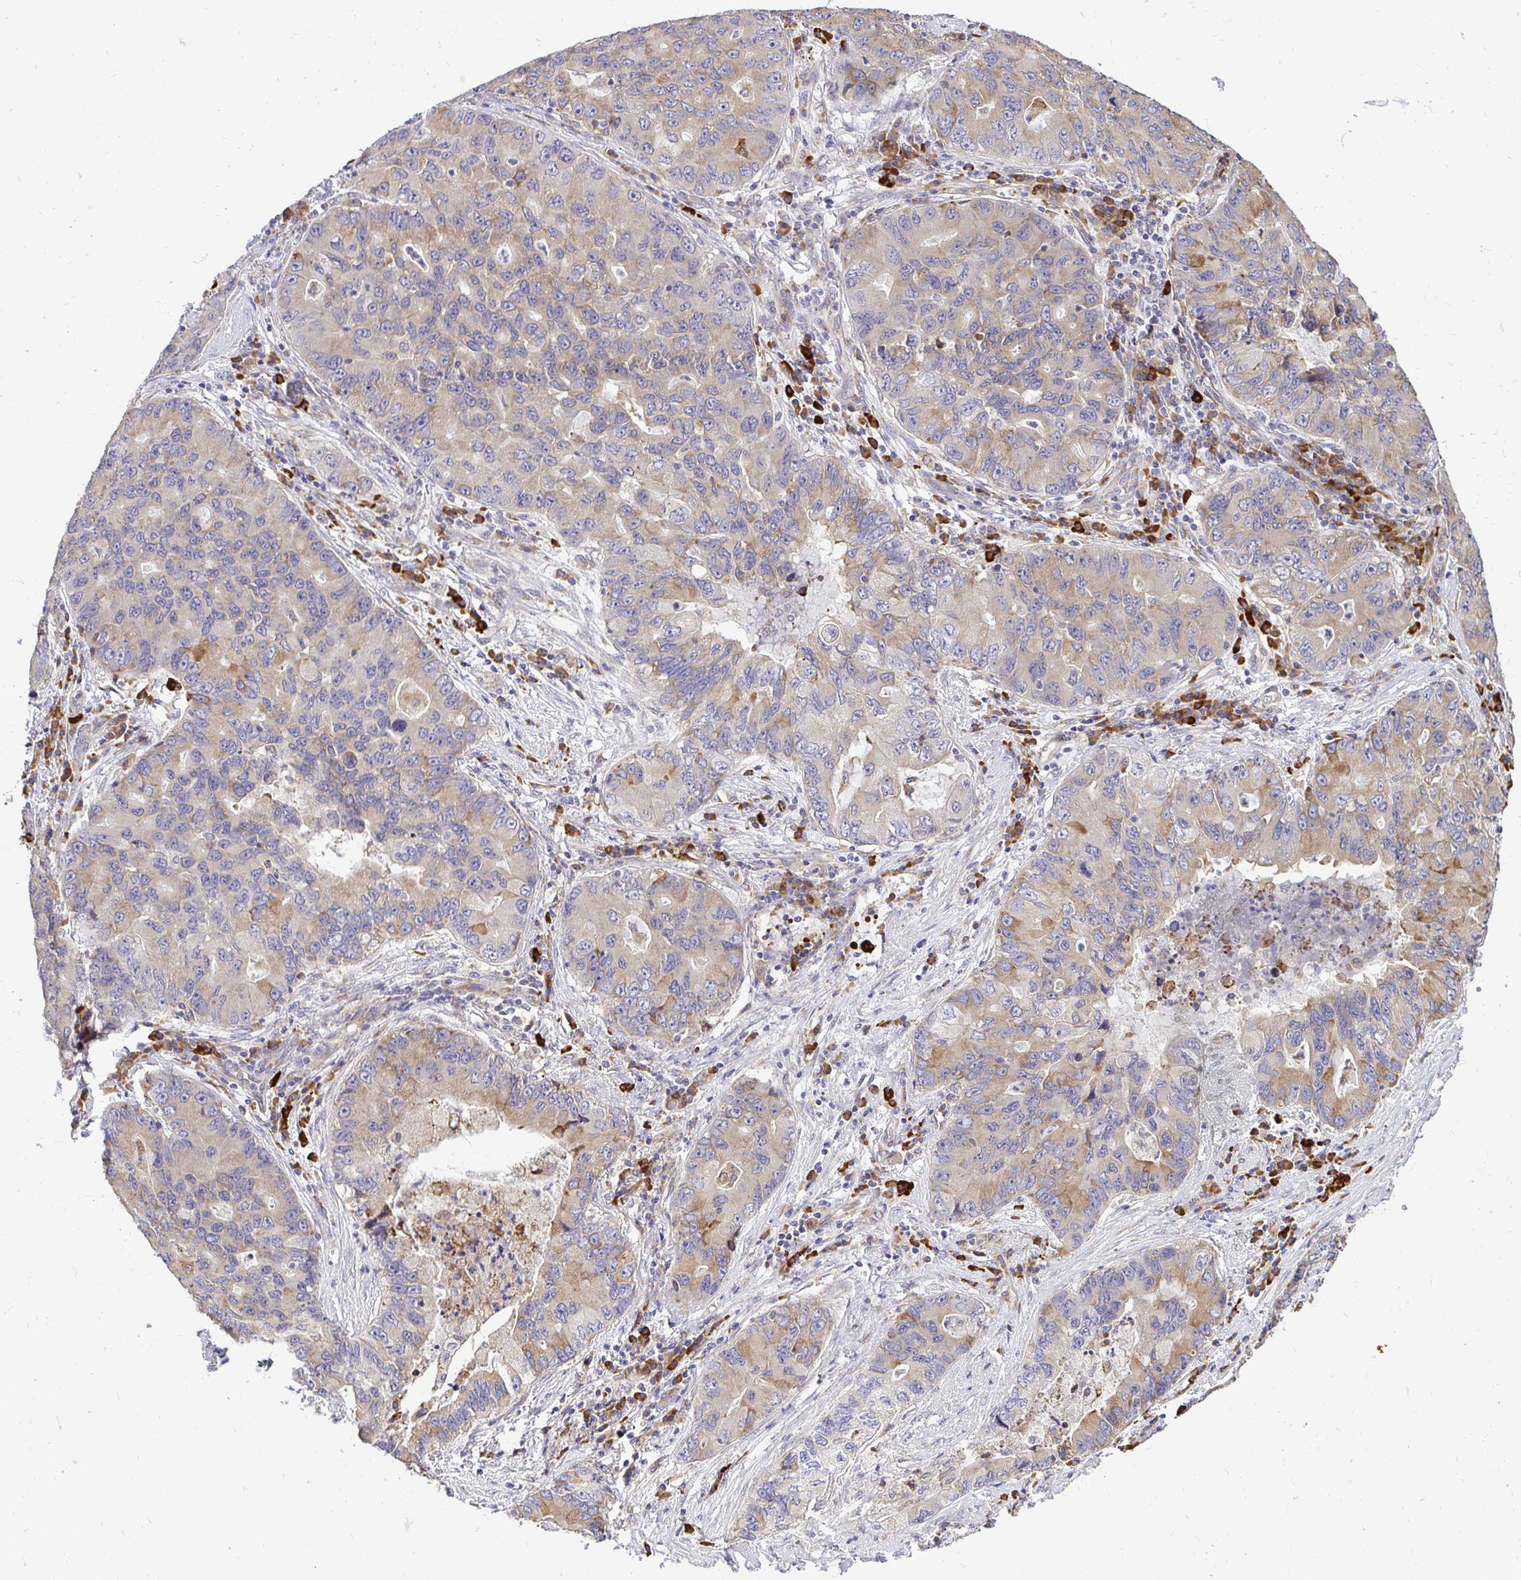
{"staining": {"intensity": "moderate", "quantity": "25%-75%", "location": "cytoplasmic/membranous"}, "tissue": "lung cancer", "cell_type": "Tumor cells", "image_type": "cancer", "snomed": [{"axis": "morphology", "description": "Adenocarcinoma, NOS"}, {"axis": "morphology", "description": "Adenocarcinoma, metastatic, NOS"}, {"axis": "topography", "description": "Lymph node"}, {"axis": "topography", "description": "Lung"}], "caption": "Human lung cancer (metastatic adenocarcinoma) stained with a brown dye displays moderate cytoplasmic/membranous positive positivity in approximately 25%-75% of tumor cells.", "gene": "NAALAD2", "patient": {"sex": "female", "age": 54}}